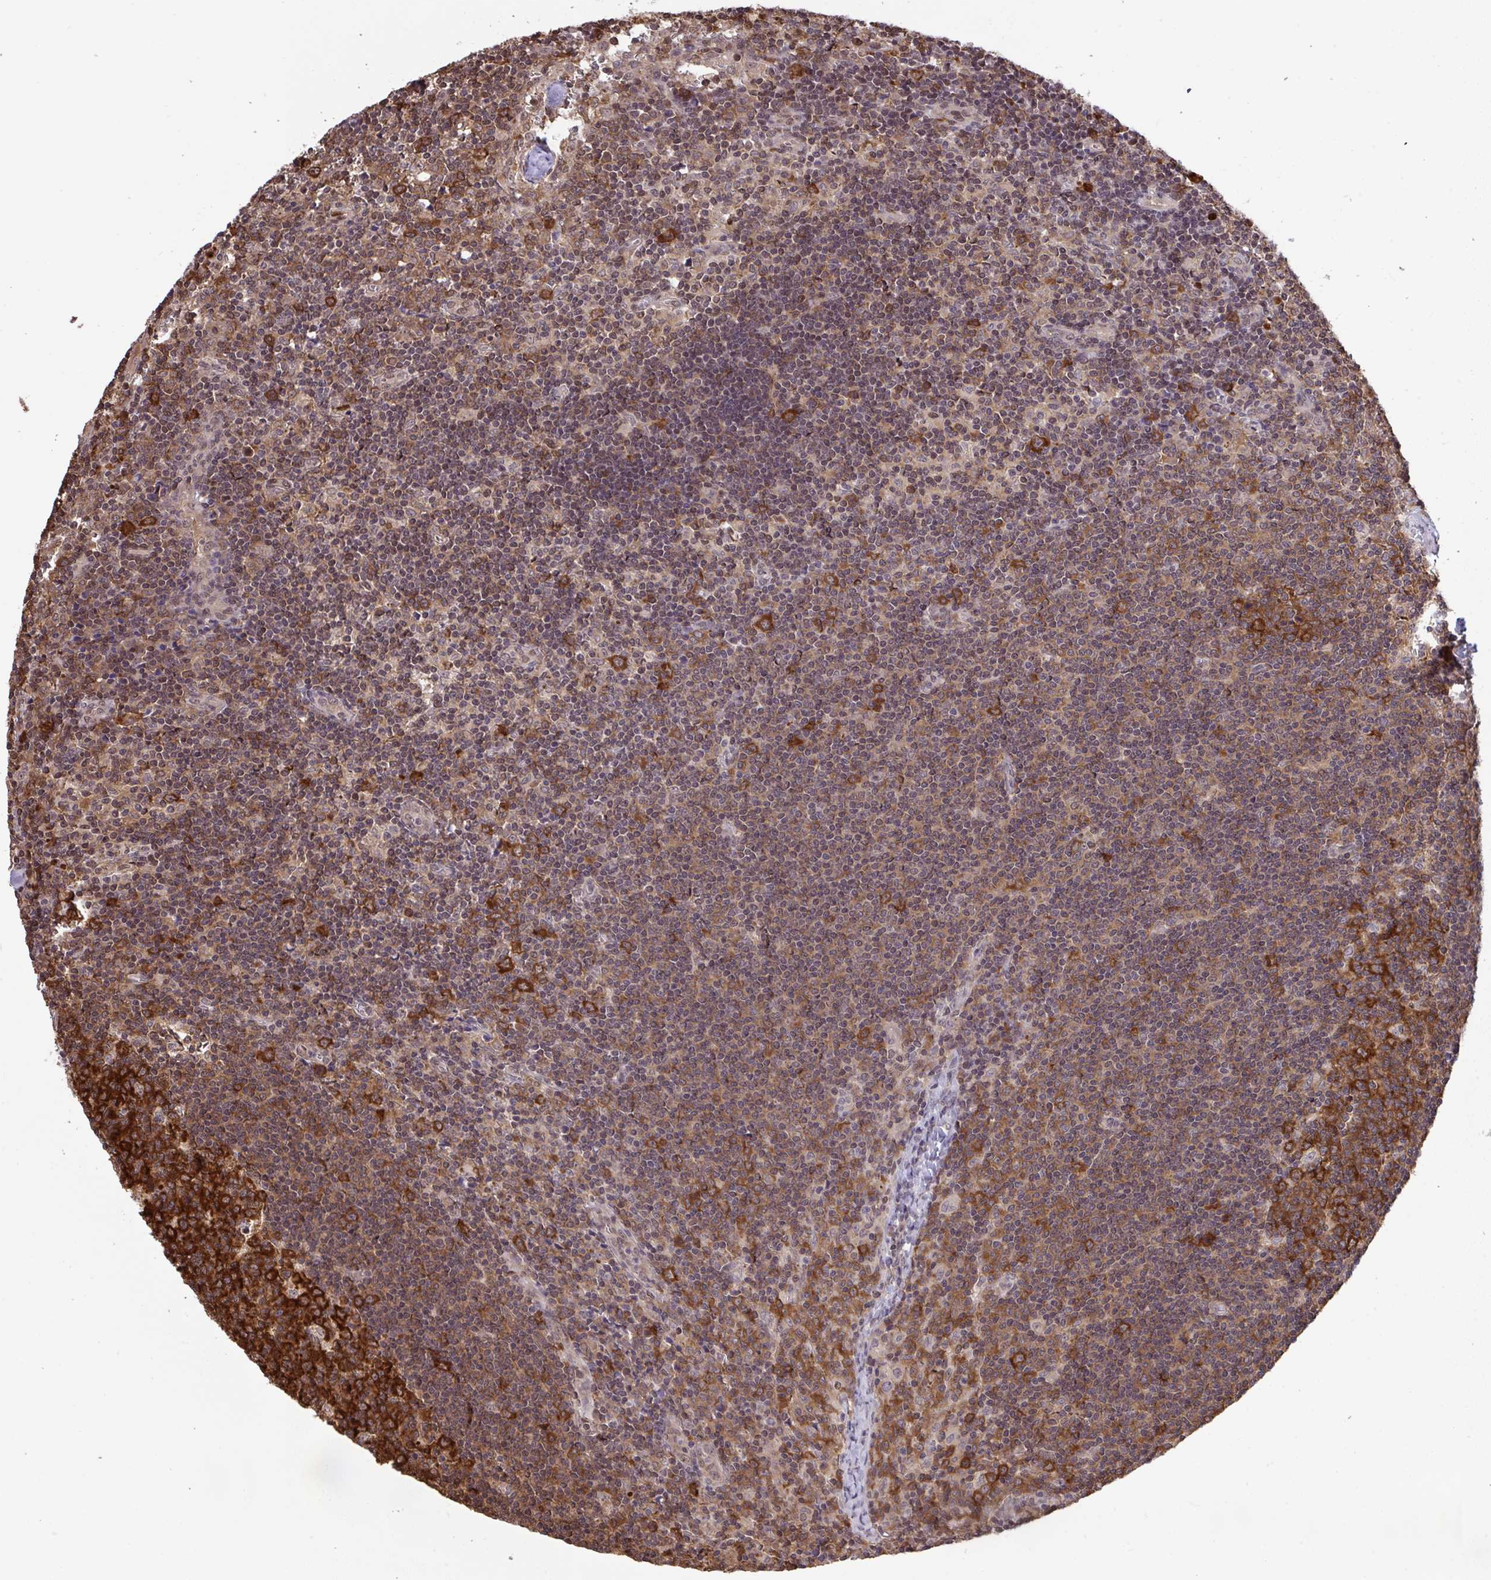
{"staining": {"intensity": "strong", "quantity": ">75%", "location": "cytoplasmic/membranous"}, "tissue": "lymph node", "cell_type": "Germinal center cells", "image_type": "normal", "snomed": [{"axis": "morphology", "description": "Normal tissue, NOS"}, {"axis": "topography", "description": "Lymph node"}], "caption": "IHC (DAB) staining of unremarkable human lymph node shows strong cytoplasmic/membranous protein staining in approximately >75% of germinal center cells. The staining was performed using DAB (3,3'-diaminobenzidine), with brown indicating positive protein expression. Nuclei are stained blue with hematoxylin.", "gene": "C12orf57", "patient": {"sex": "female", "age": 45}}